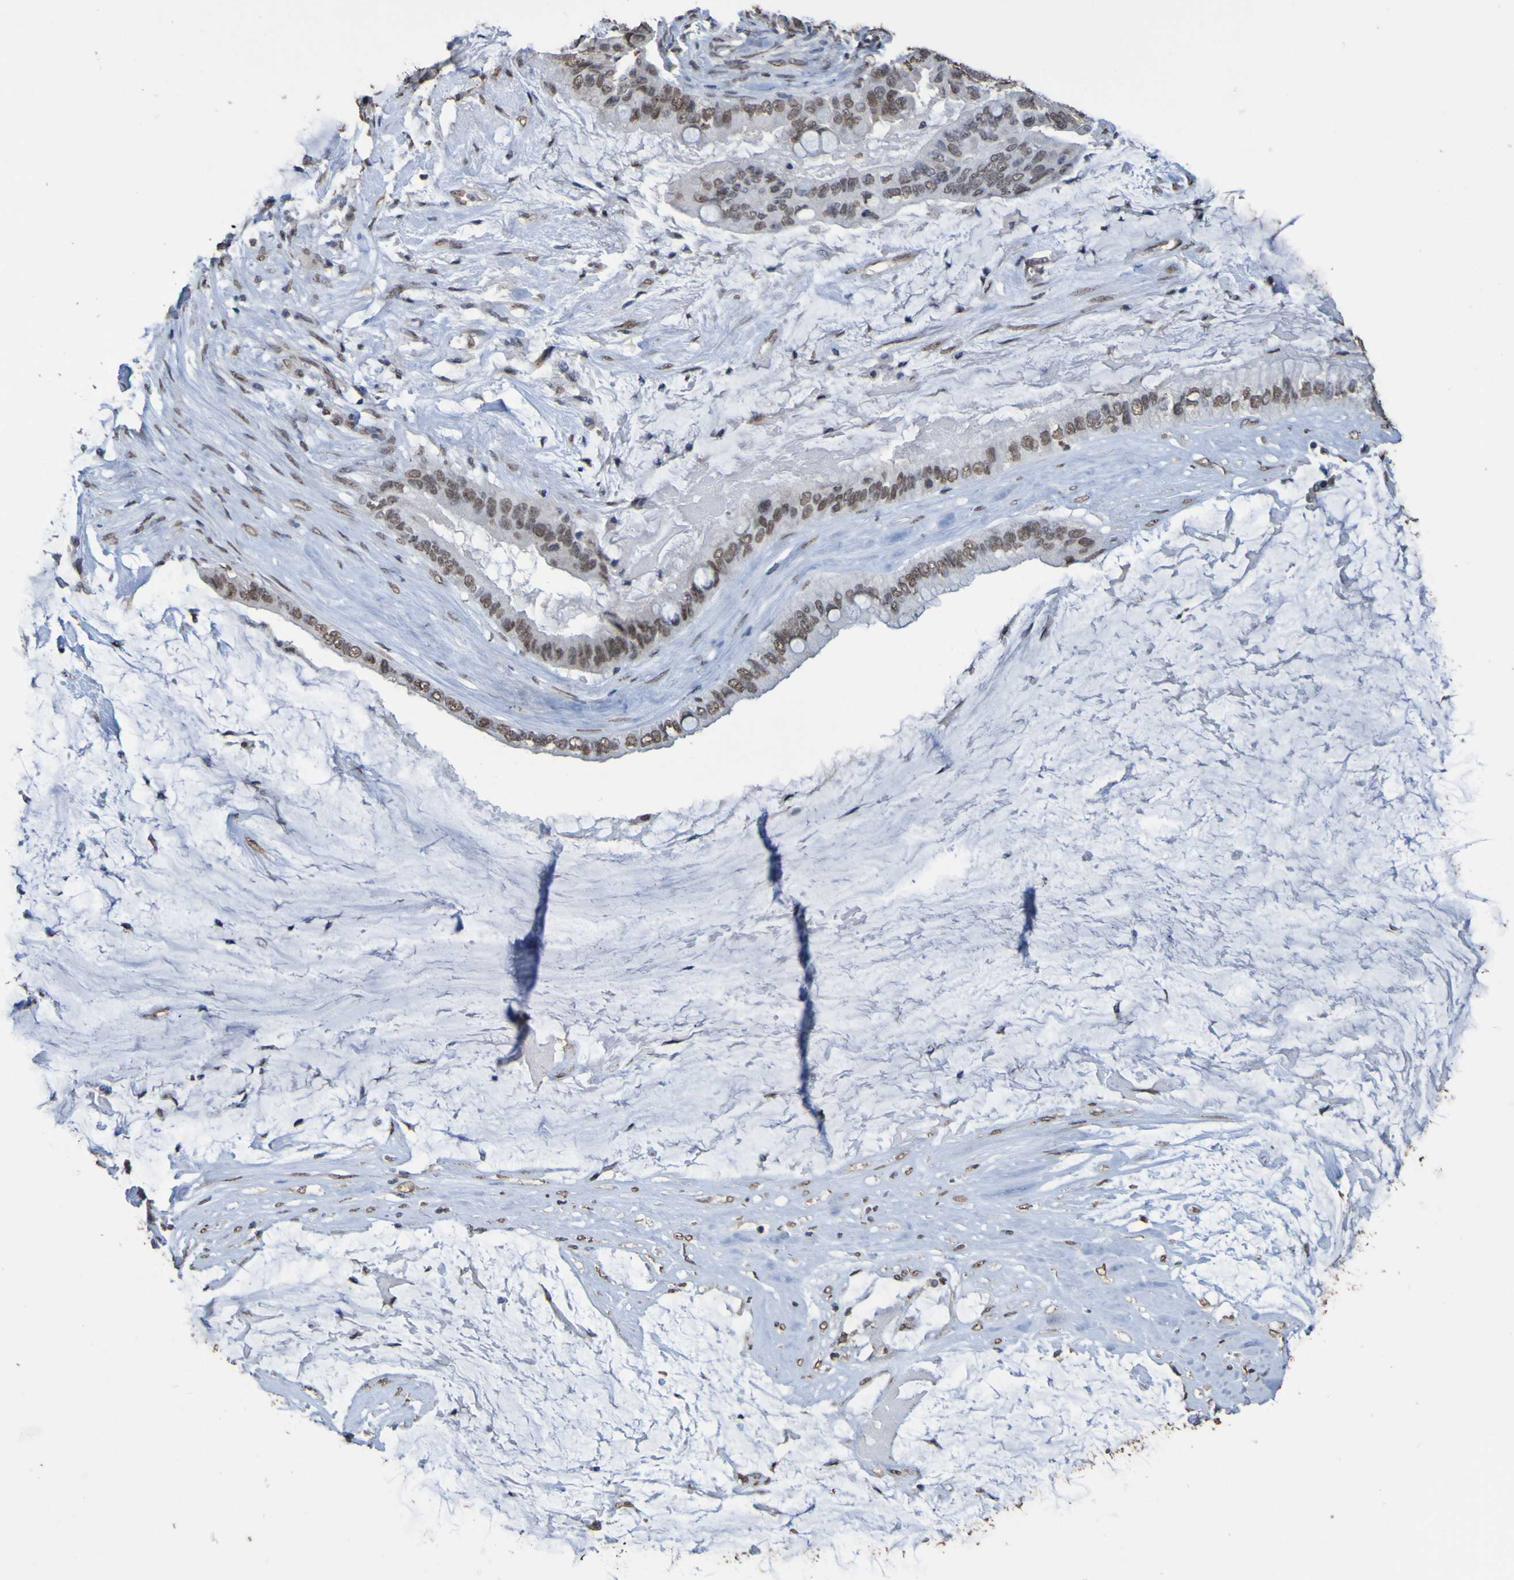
{"staining": {"intensity": "moderate", "quantity": ">75%", "location": "nuclear"}, "tissue": "ovarian cancer", "cell_type": "Tumor cells", "image_type": "cancer", "snomed": [{"axis": "morphology", "description": "Cystadenocarcinoma, mucinous, NOS"}, {"axis": "topography", "description": "Ovary"}], "caption": "High-magnification brightfield microscopy of mucinous cystadenocarcinoma (ovarian) stained with DAB (brown) and counterstained with hematoxylin (blue). tumor cells exhibit moderate nuclear expression is identified in approximately>75% of cells.", "gene": "ALKBH2", "patient": {"sex": "female", "age": 80}}